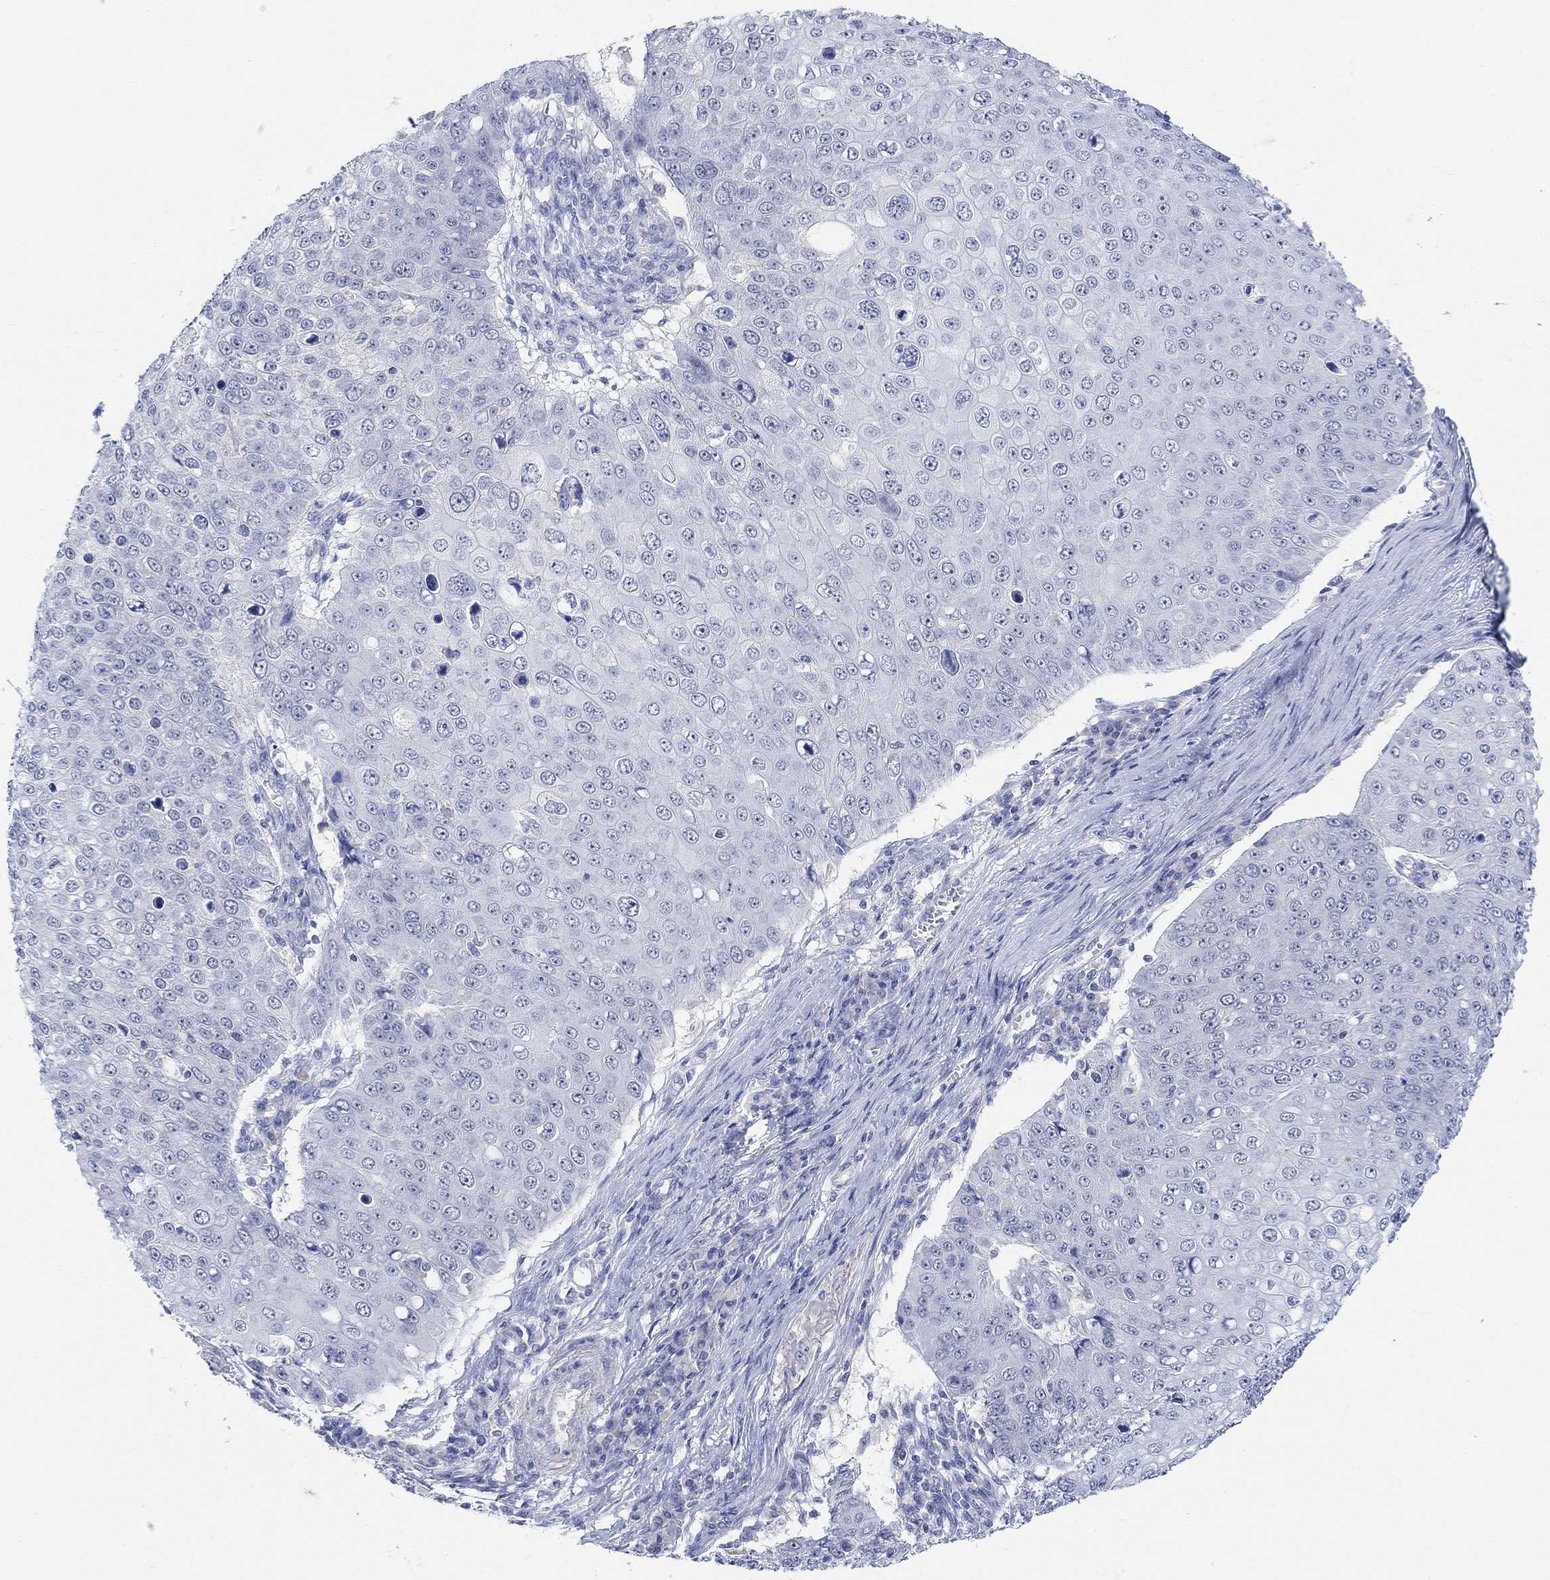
{"staining": {"intensity": "negative", "quantity": "none", "location": "none"}, "tissue": "skin cancer", "cell_type": "Tumor cells", "image_type": "cancer", "snomed": [{"axis": "morphology", "description": "Squamous cell carcinoma, NOS"}, {"axis": "topography", "description": "Skin"}], "caption": "Tumor cells show no significant protein expression in squamous cell carcinoma (skin).", "gene": "RIMS1", "patient": {"sex": "male", "age": 71}}